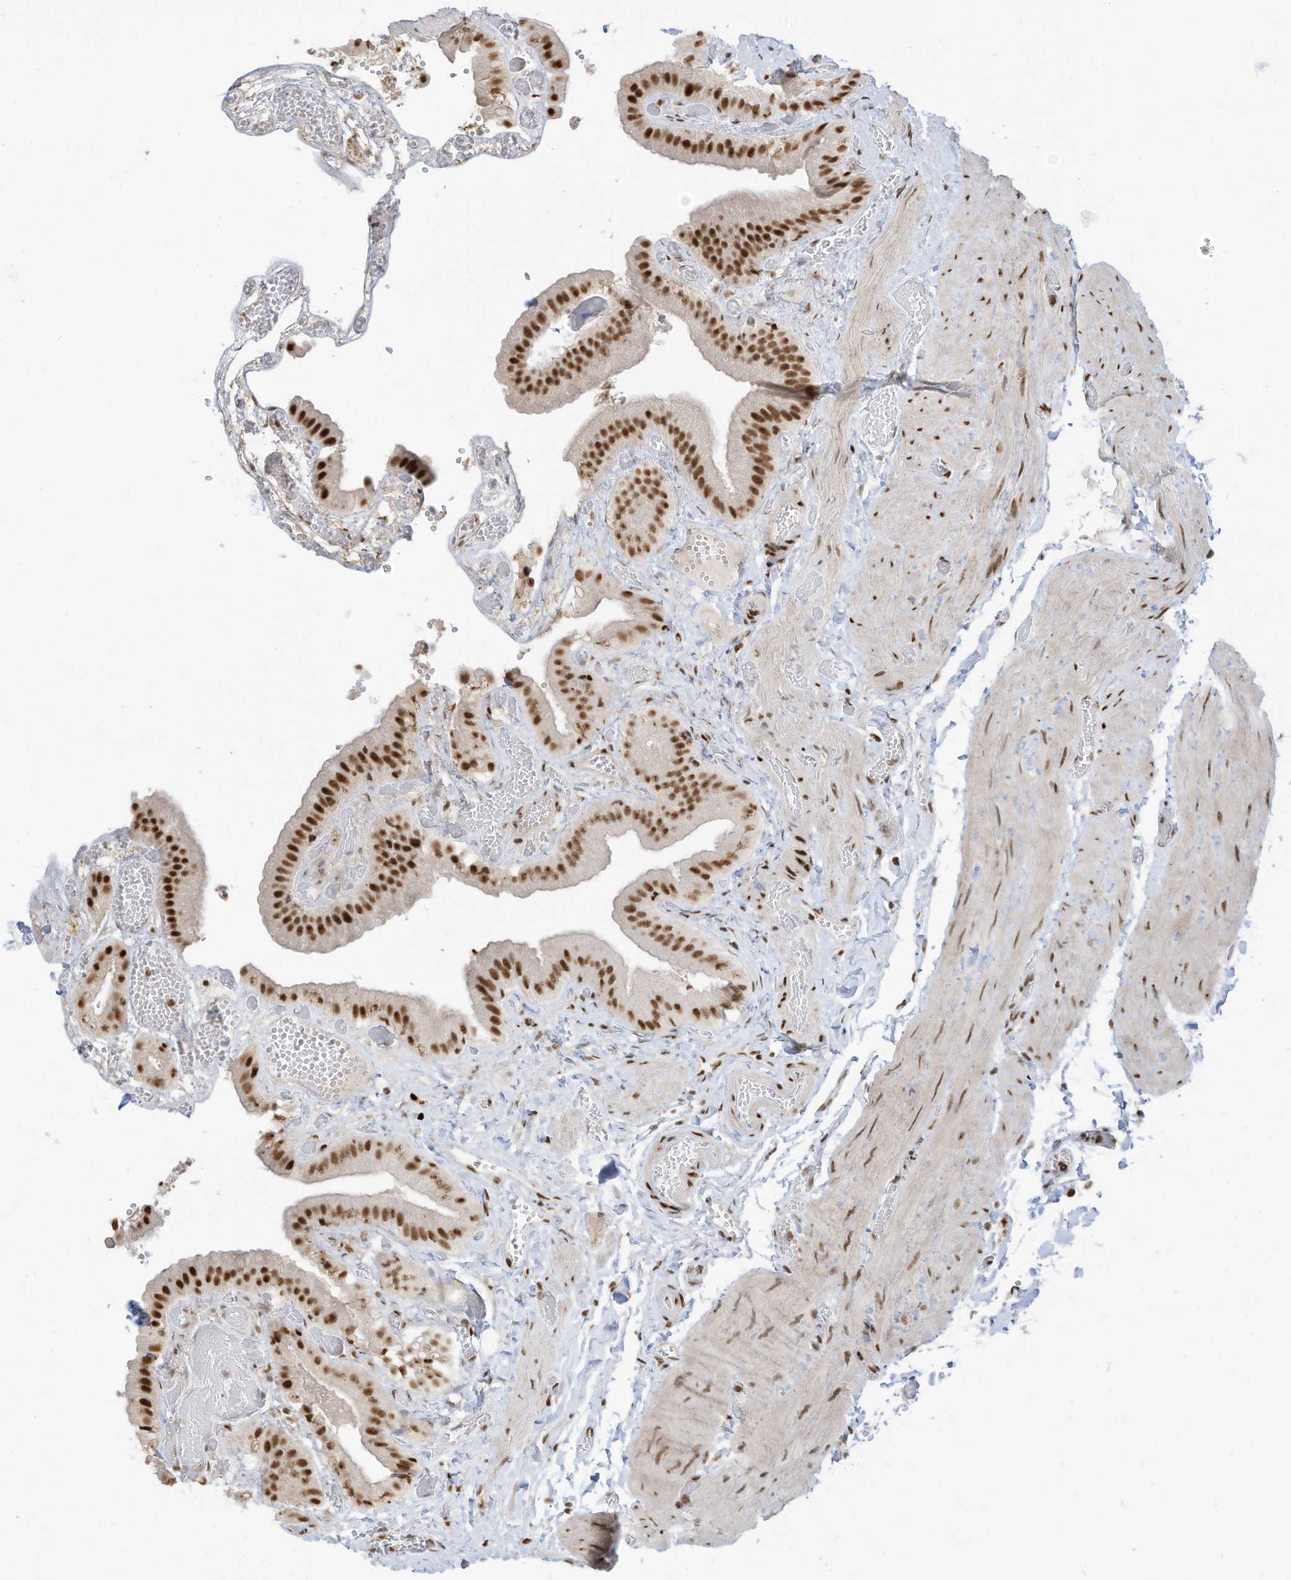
{"staining": {"intensity": "strong", "quantity": ">75%", "location": "nuclear"}, "tissue": "gallbladder", "cell_type": "Glandular cells", "image_type": "normal", "snomed": [{"axis": "morphology", "description": "Normal tissue, NOS"}, {"axis": "topography", "description": "Gallbladder"}], "caption": "Brown immunohistochemical staining in normal gallbladder shows strong nuclear staining in approximately >75% of glandular cells.", "gene": "SAMD15", "patient": {"sex": "female", "age": 64}}